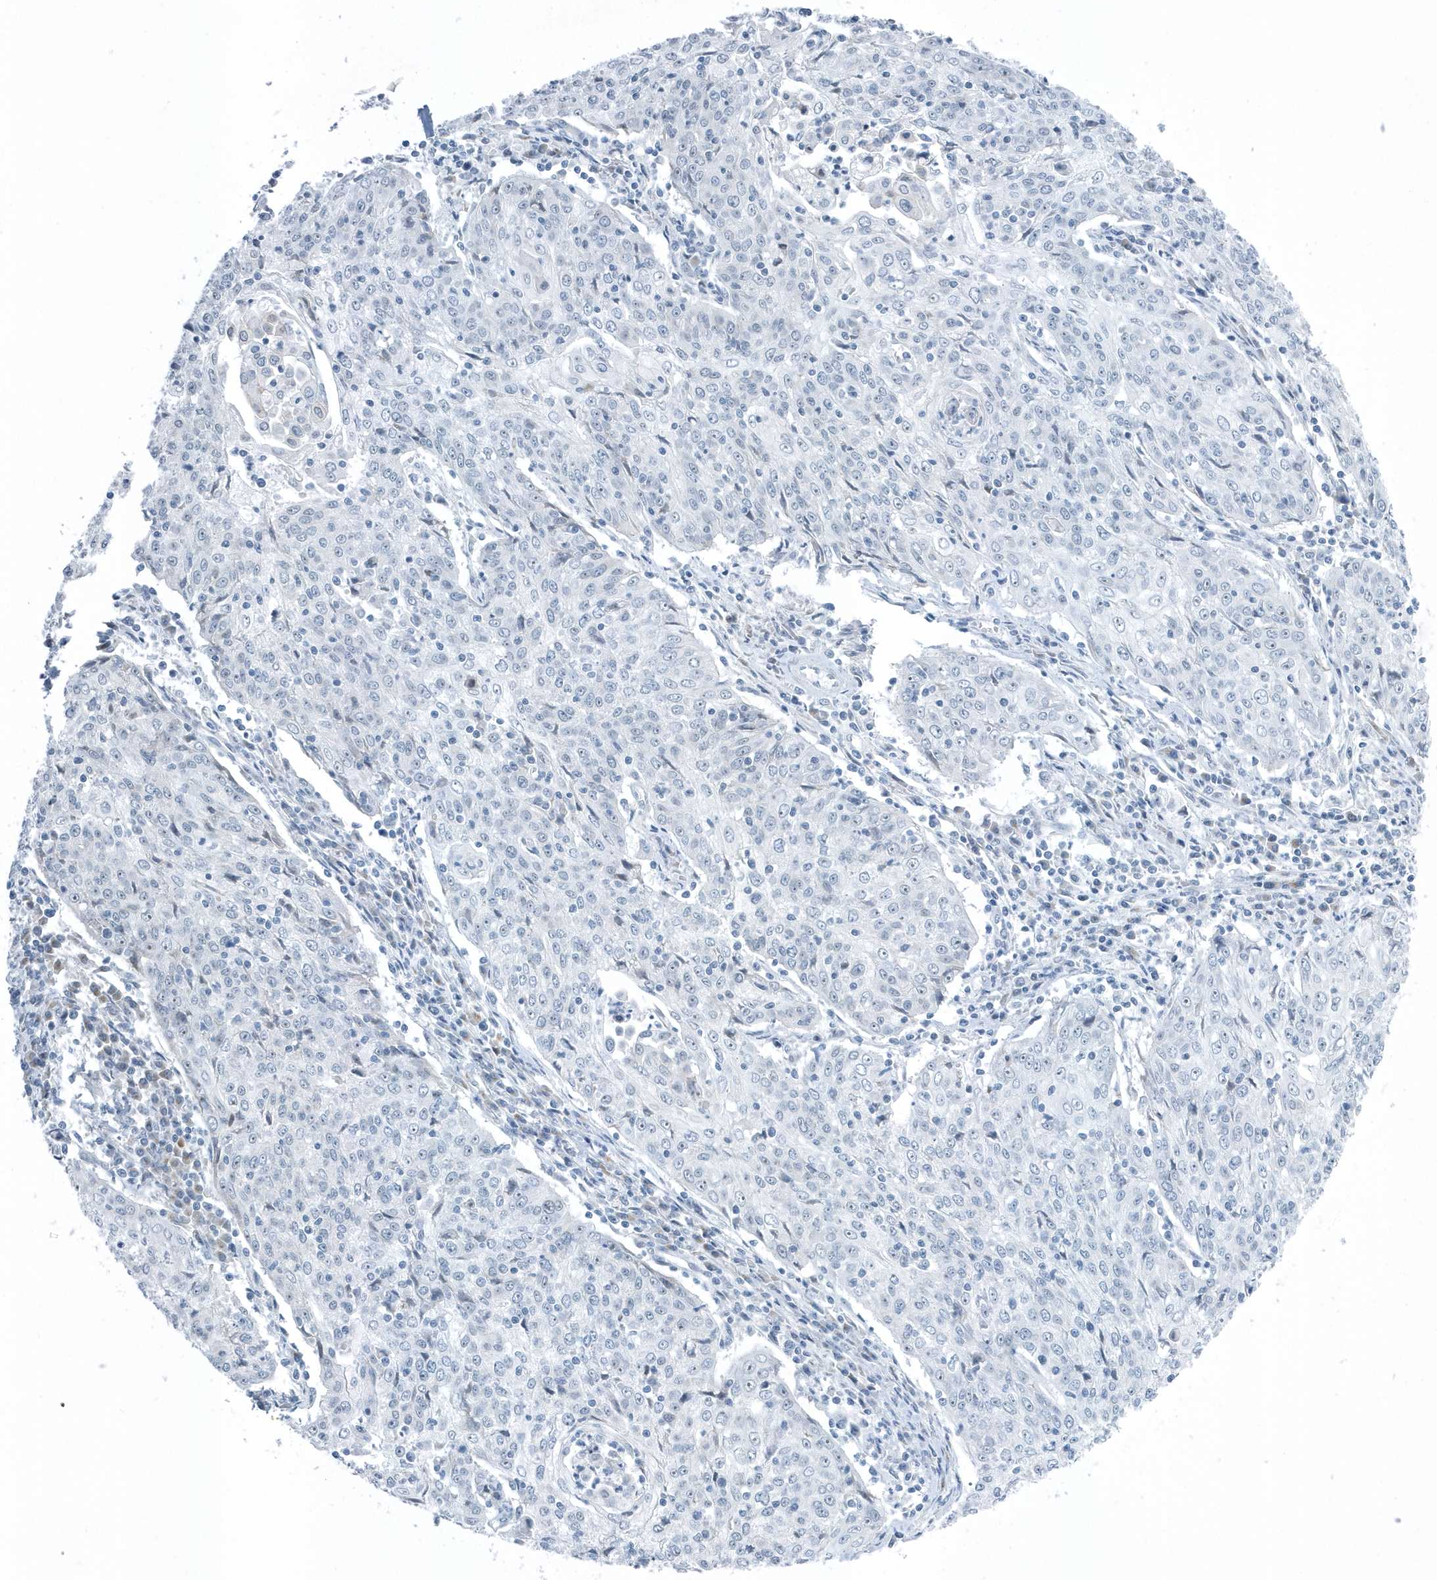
{"staining": {"intensity": "negative", "quantity": "none", "location": "none"}, "tissue": "cervical cancer", "cell_type": "Tumor cells", "image_type": "cancer", "snomed": [{"axis": "morphology", "description": "Squamous cell carcinoma, NOS"}, {"axis": "topography", "description": "Cervix"}], "caption": "Cervical squamous cell carcinoma was stained to show a protein in brown. There is no significant positivity in tumor cells.", "gene": "RPF2", "patient": {"sex": "female", "age": 48}}